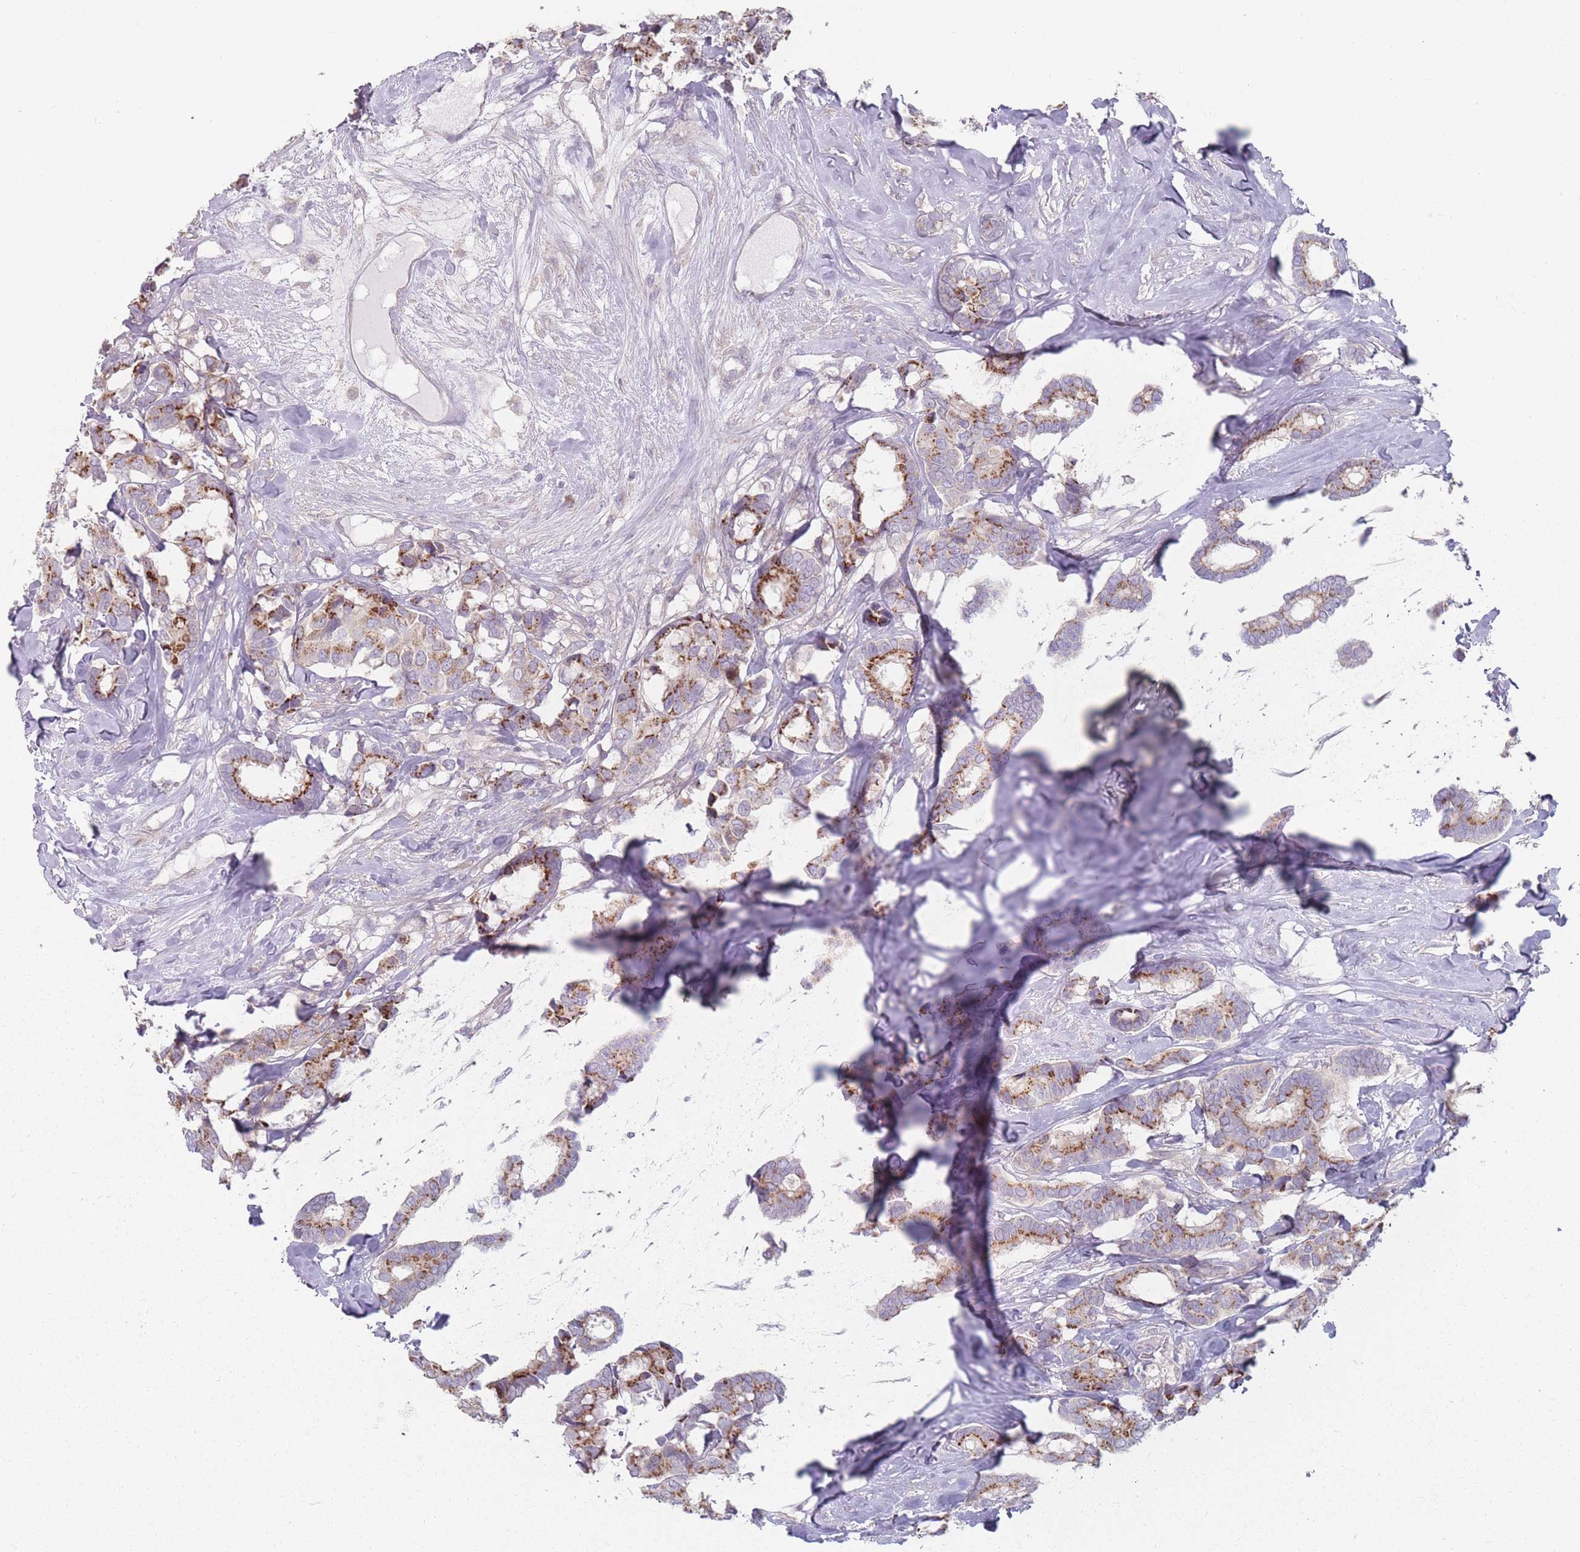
{"staining": {"intensity": "moderate", "quantity": "25%-75%", "location": "cytoplasmic/membranous"}, "tissue": "breast cancer", "cell_type": "Tumor cells", "image_type": "cancer", "snomed": [{"axis": "morphology", "description": "Normal tissue, NOS"}, {"axis": "morphology", "description": "Duct carcinoma"}, {"axis": "topography", "description": "Breast"}], "caption": "A high-resolution histopathology image shows immunohistochemistry staining of infiltrating ductal carcinoma (breast), which displays moderate cytoplasmic/membranous positivity in approximately 25%-75% of tumor cells.", "gene": "AKAIN1", "patient": {"sex": "female", "age": 87}}